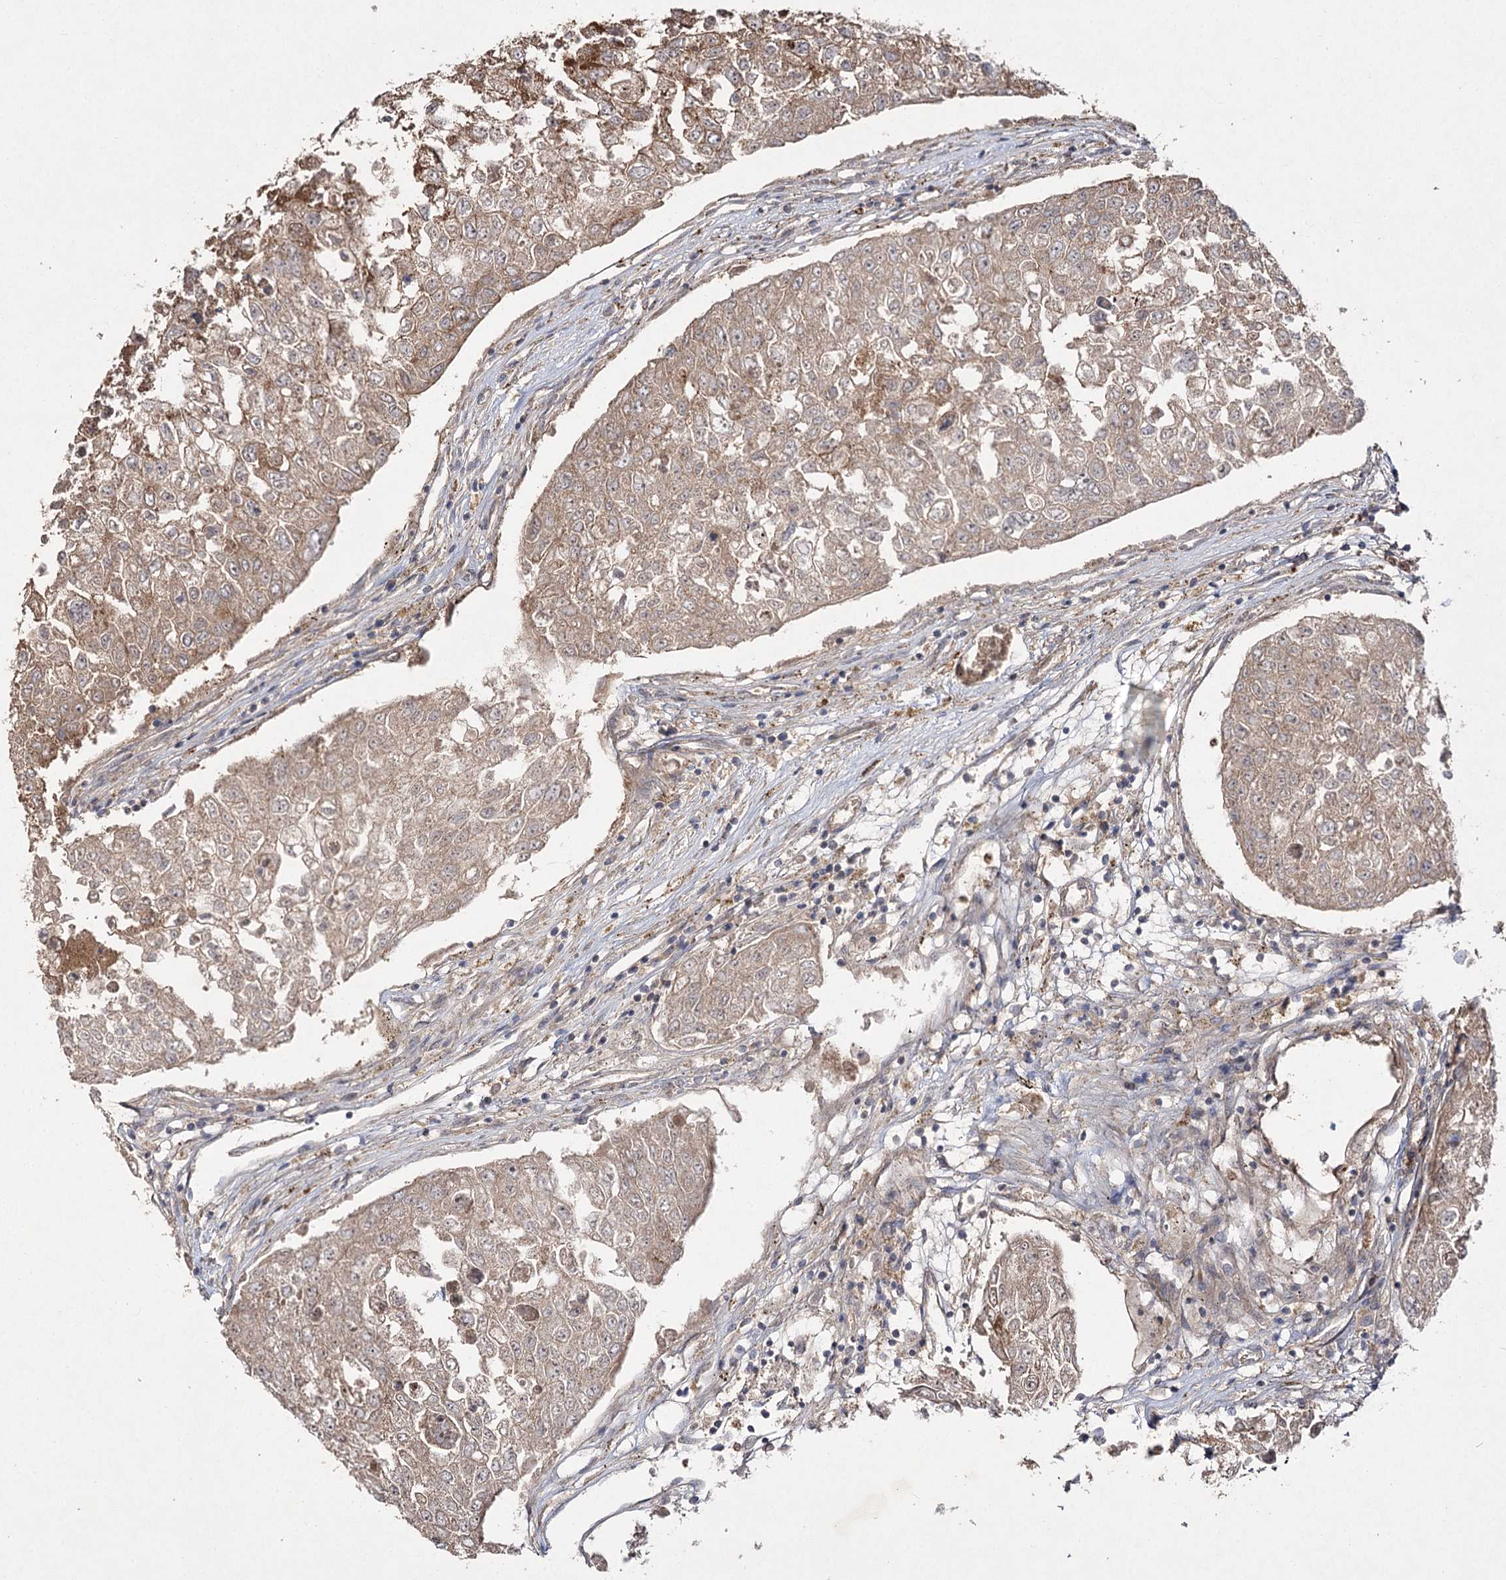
{"staining": {"intensity": "moderate", "quantity": ">75%", "location": "cytoplasmic/membranous"}, "tissue": "urothelial cancer", "cell_type": "Tumor cells", "image_type": "cancer", "snomed": [{"axis": "morphology", "description": "Urothelial carcinoma, High grade"}, {"axis": "topography", "description": "Lymph node"}, {"axis": "topography", "description": "Urinary bladder"}], "caption": "Urothelial cancer stained for a protein (brown) shows moderate cytoplasmic/membranous positive staining in about >75% of tumor cells.", "gene": "KIAA0825", "patient": {"sex": "male", "age": 51}}